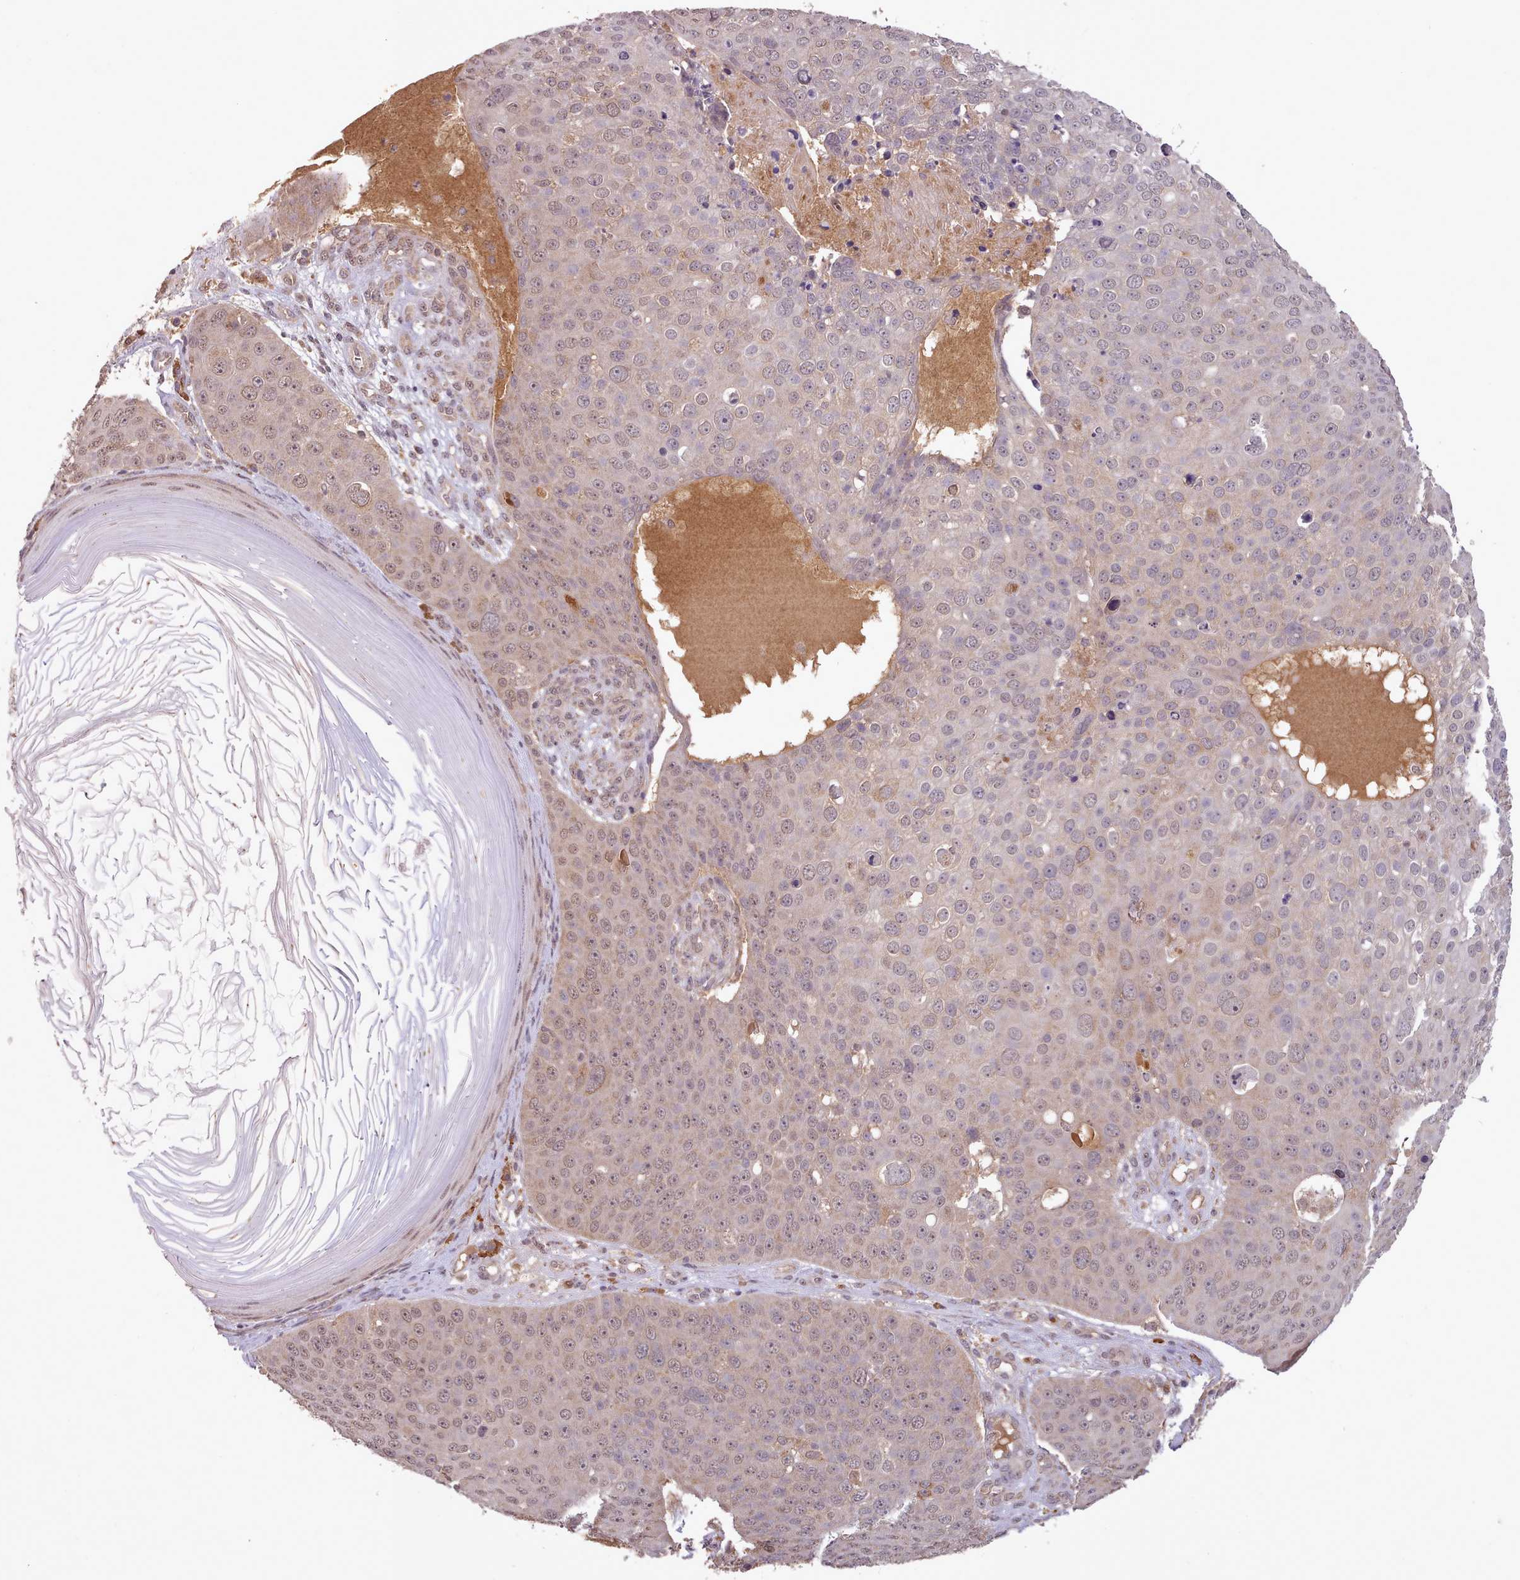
{"staining": {"intensity": "weak", "quantity": ">75%", "location": "nuclear"}, "tissue": "skin cancer", "cell_type": "Tumor cells", "image_type": "cancer", "snomed": [{"axis": "morphology", "description": "Squamous cell carcinoma, NOS"}, {"axis": "topography", "description": "Skin"}], "caption": "Brown immunohistochemical staining in human skin cancer shows weak nuclear expression in about >75% of tumor cells.", "gene": "PIP4P1", "patient": {"sex": "male", "age": 71}}